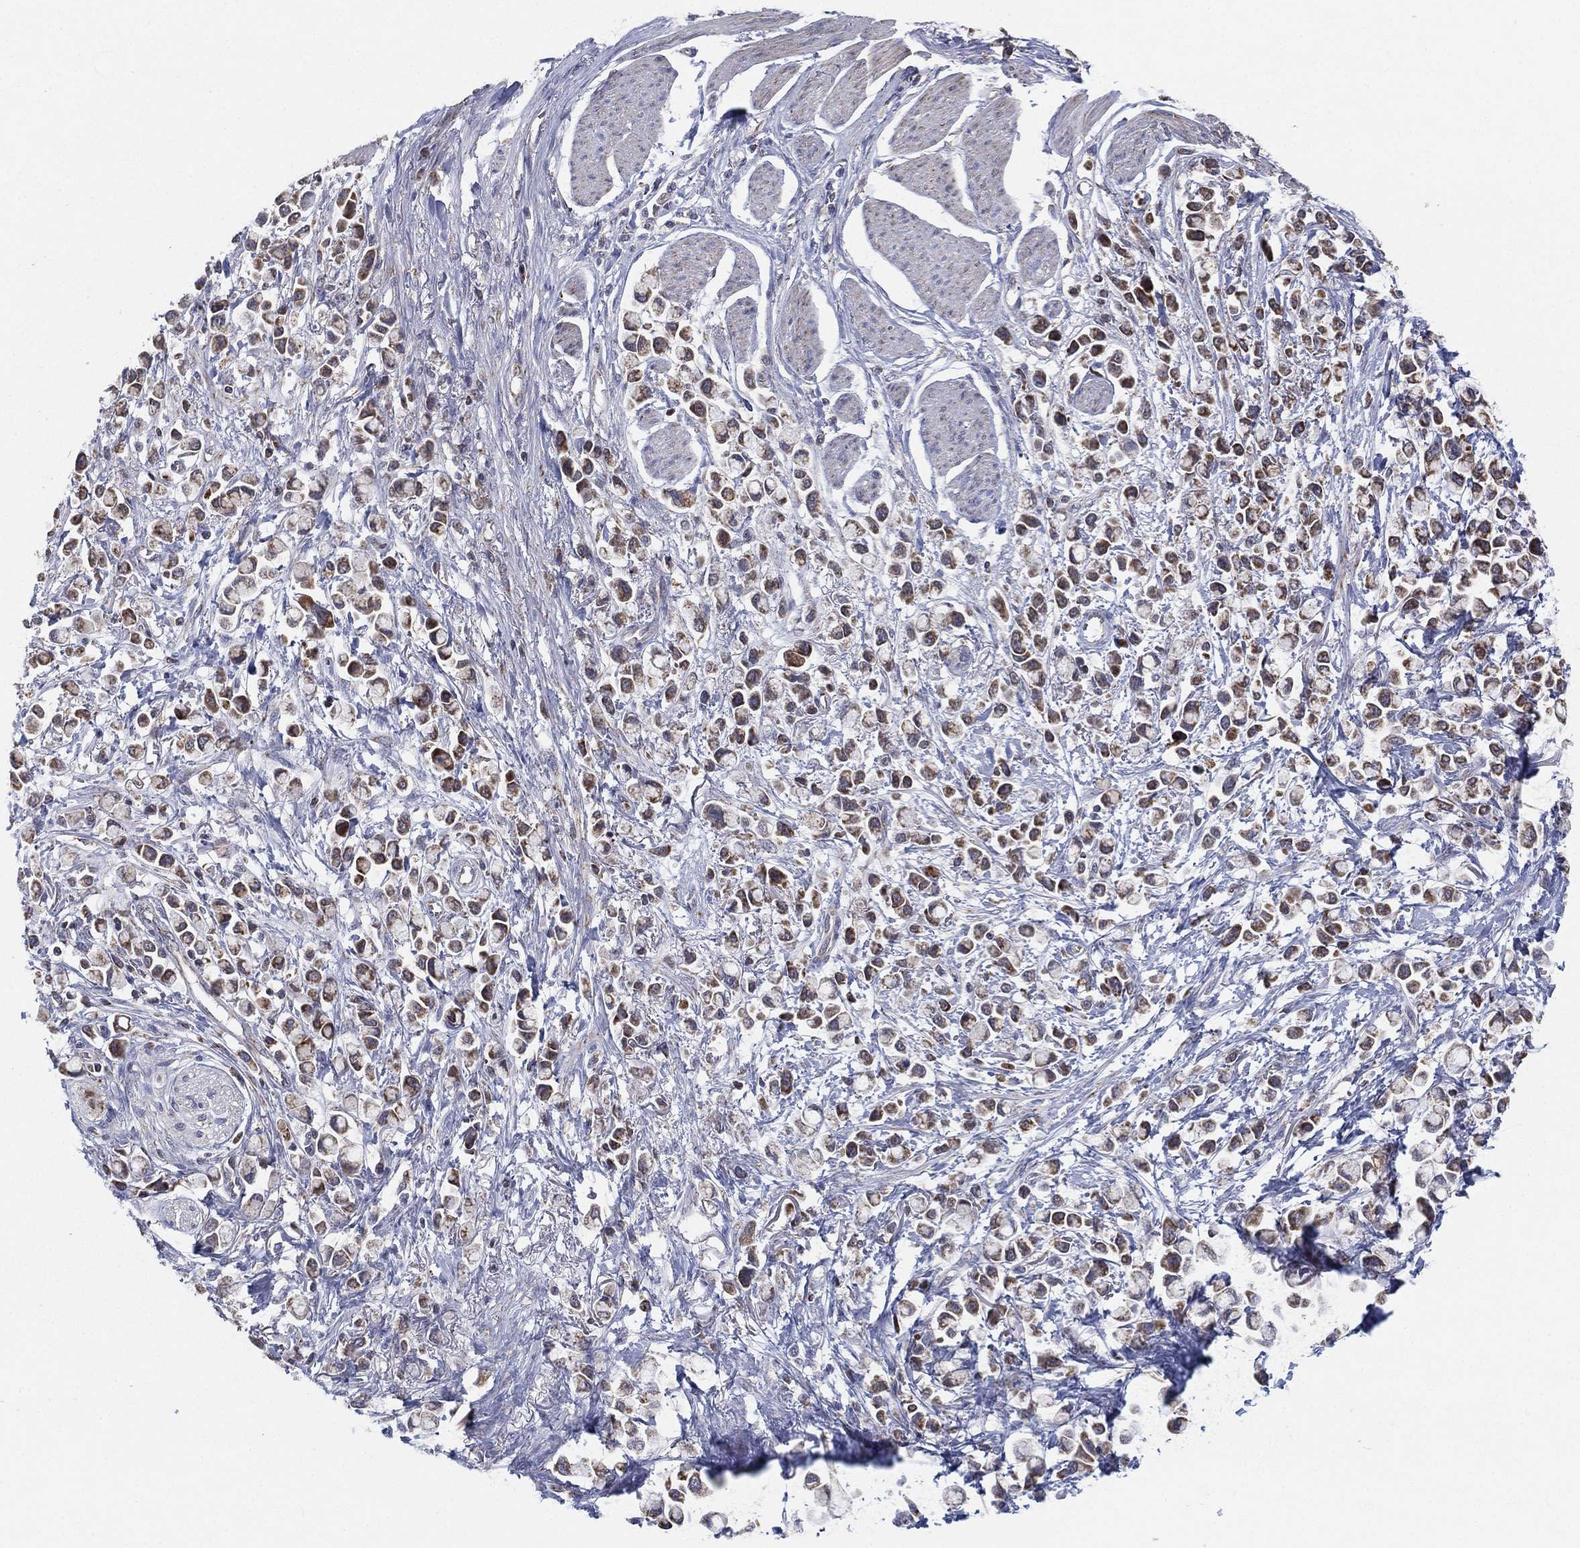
{"staining": {"intensity": "weak", "quantity": "25%-75%", "location": "cytoplasmic/membranous"}, "tissue": "stomach cancer", "cell_type": "Tumor cells", "image_type": "cancer", "snomed": [{"axis": "morphology", "description": "Adenocarcinoma, NOS"}, {"axis": "topography", "description": "Stomach"}], "caption": "There is low levels of weak cytoplasmic/membranous expression in tumor cells of adenocarcinoma (stomach), as demonstrated by immunohistochemical staining (brown color).", "gene": "PSMG4", "patient": {"sex": "female", "age": 81}}